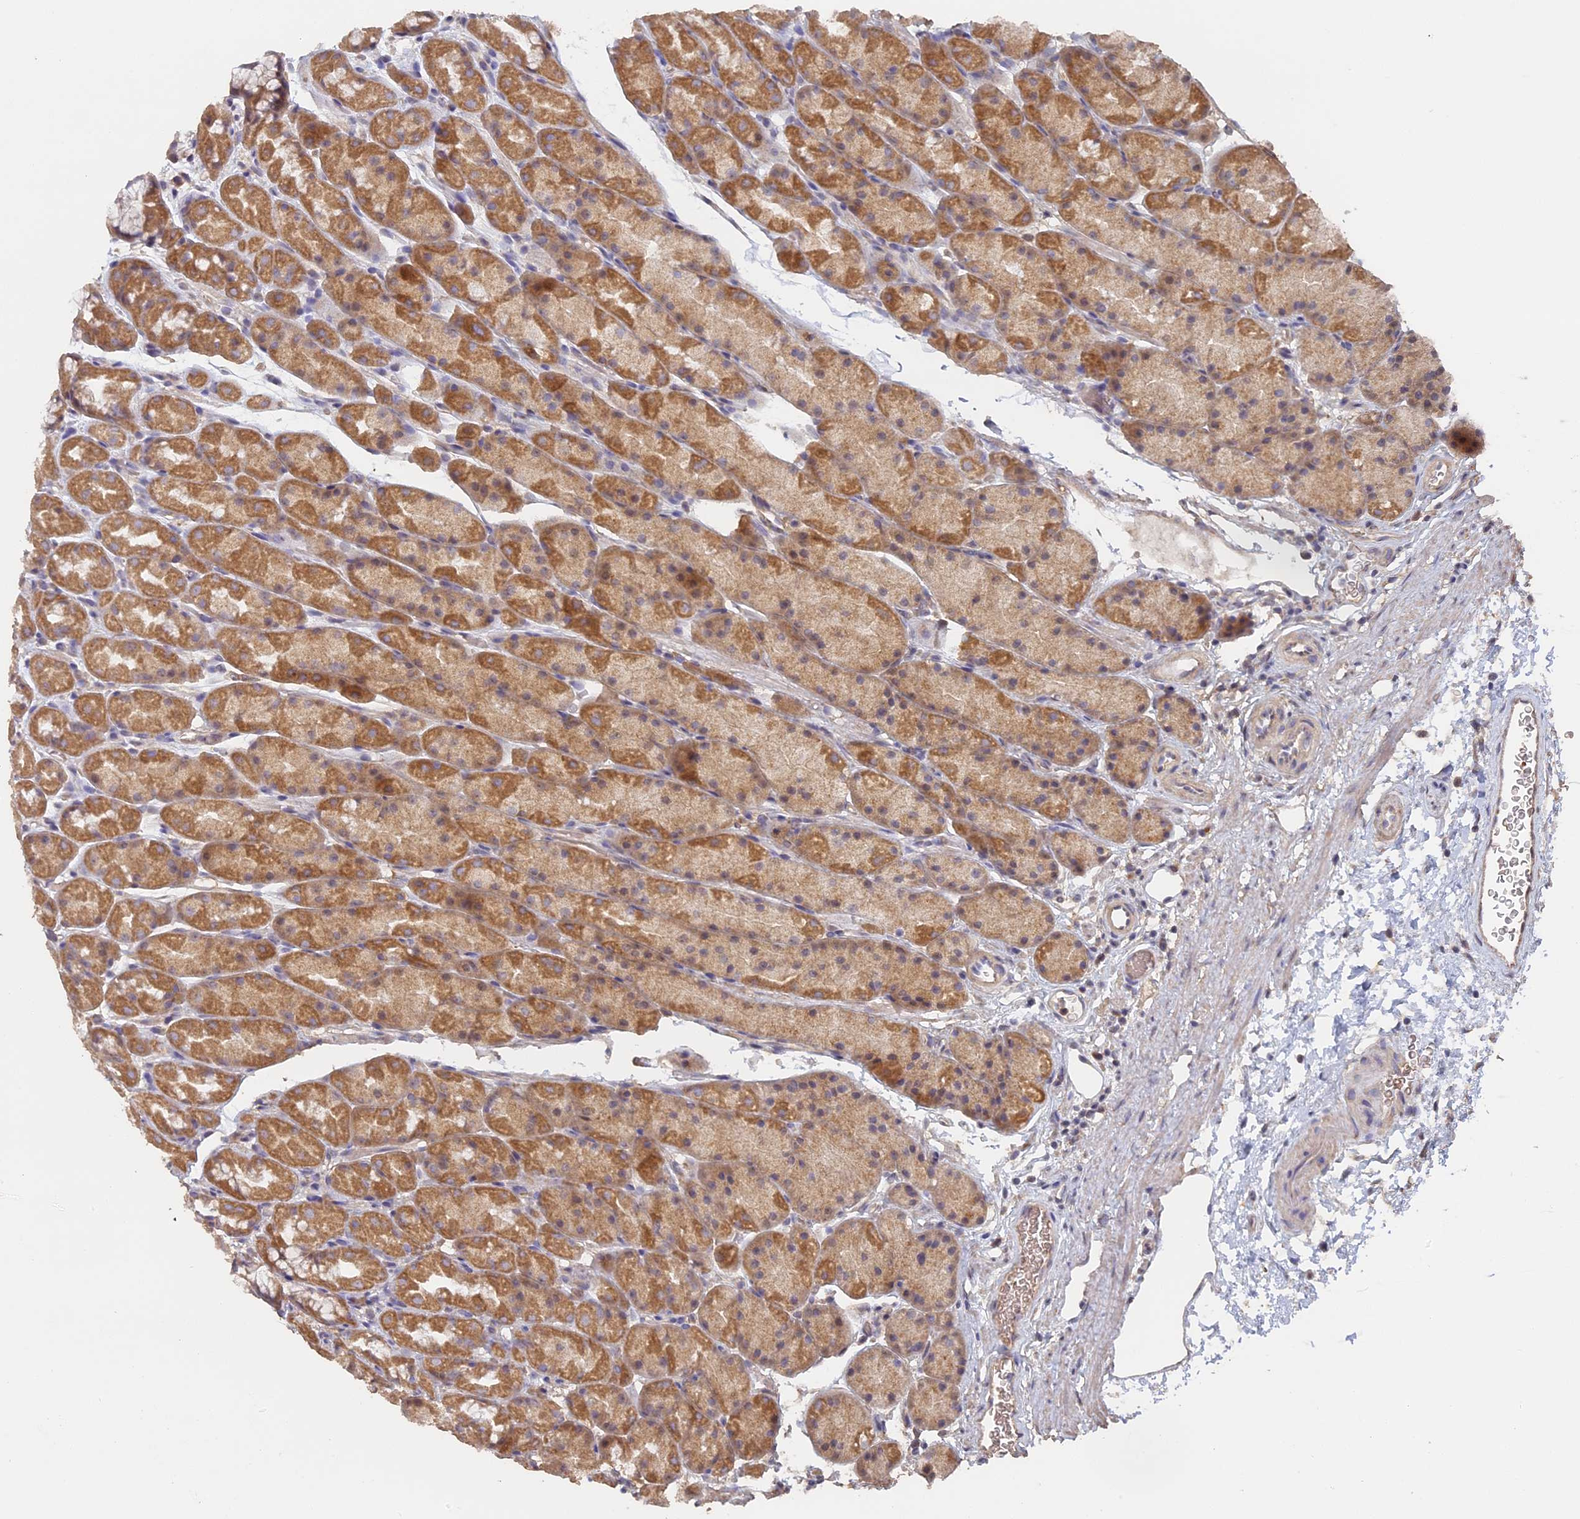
{"staining": {"intensity": "moderate", "quantity": ">75%", "location": "cytoplasmic/membranous"}, "tissue": "stomach", "cell_type": "Glandular cells", "image_type": "normal", "snomed": [{"axis": "morphology", "description": "Normal tissue, NOS"}, {"axis": "topography", "description": "Stomach, upper"}, {"axis": "topography", "description": "Stomach"}], "caption": "Immunohistochemical staining of unremarkable human stomach shows >75% levels of moderate cytoplasmic/membranous protein positivity in about >75% of glandular cells. The staining is performed using DAB (3,3'-diaminobenzidine) brown chromogen to label protein expression. The nuclei are counter-stained blue using hematoxylin.", "gene": "STX16", "patient": {"sex": "male", "age": 47}}